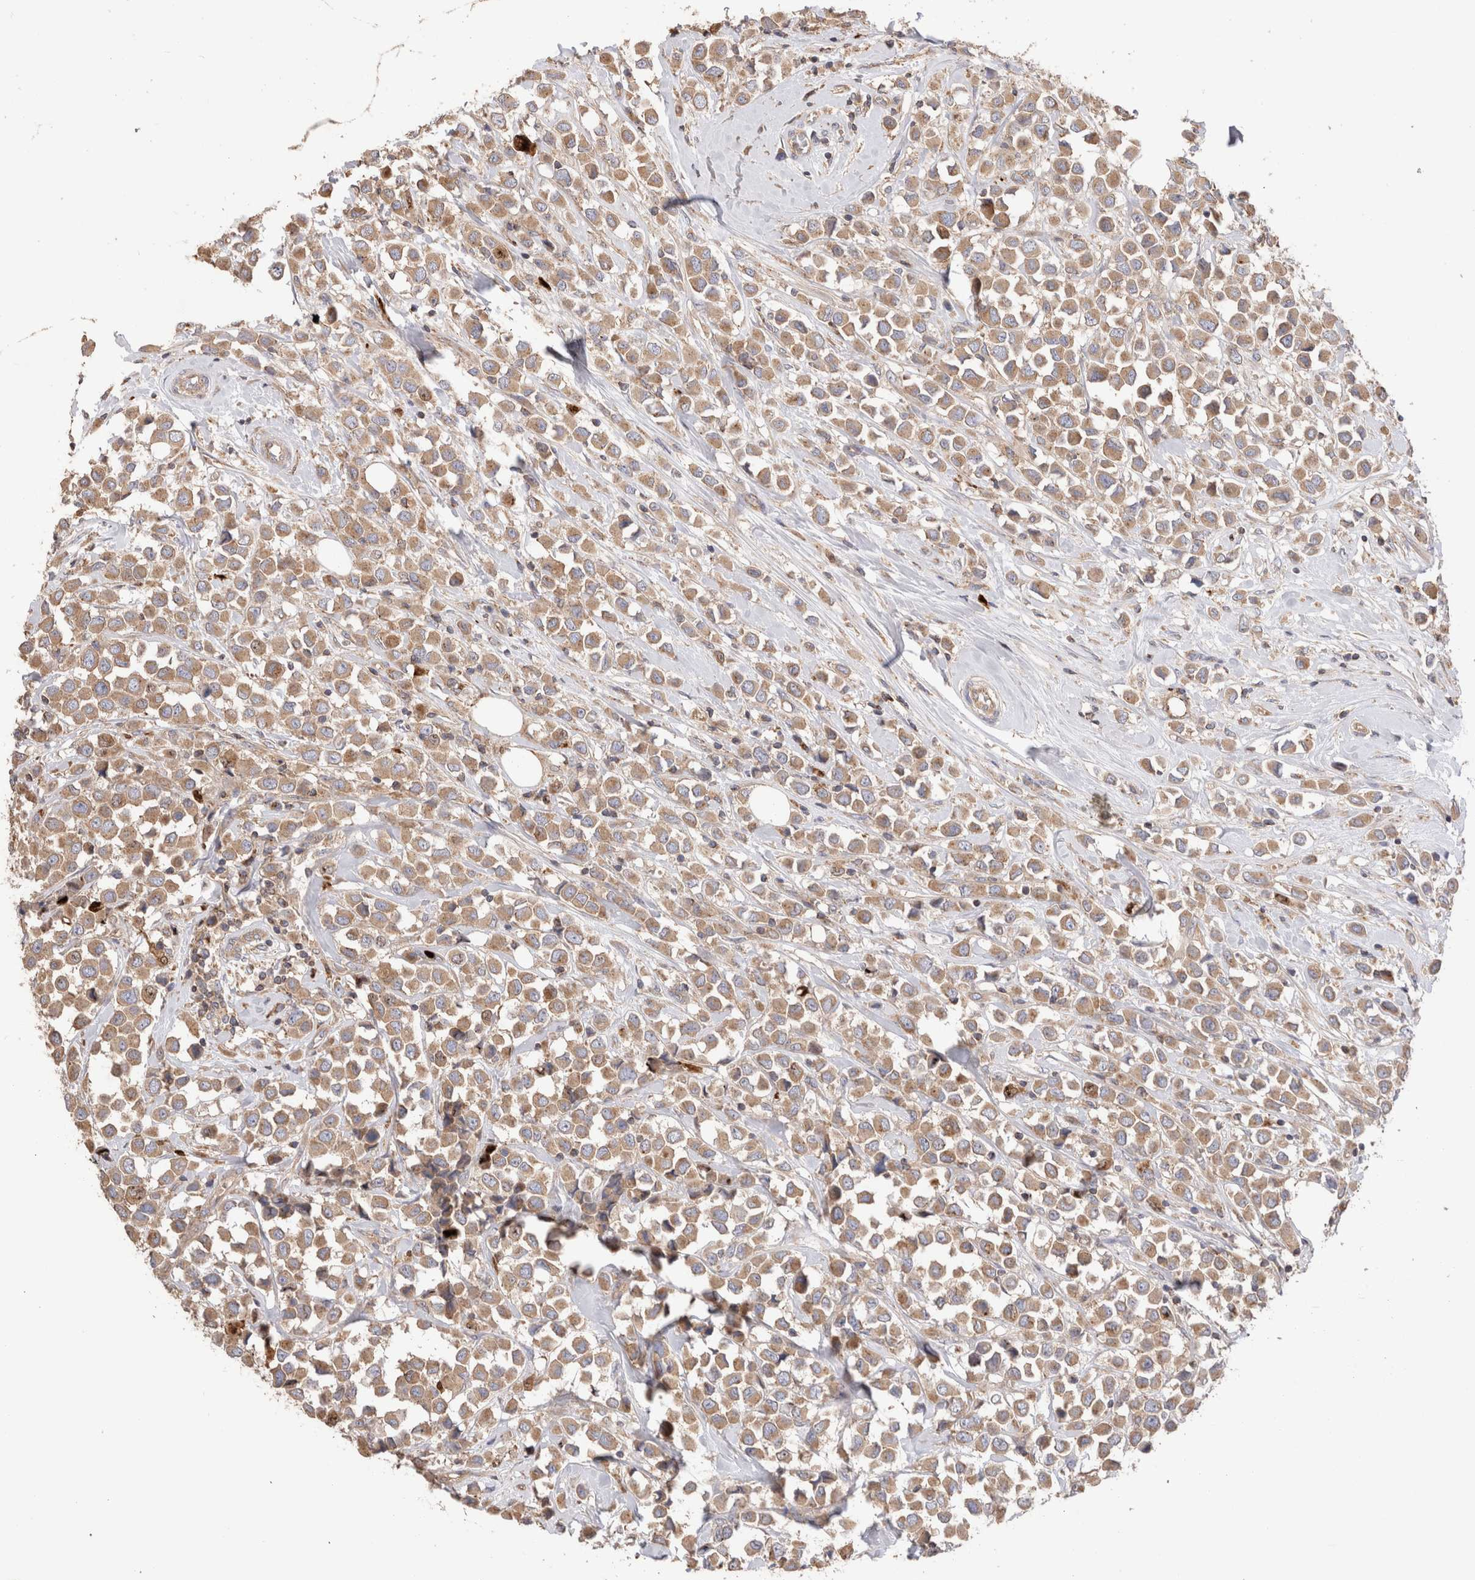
{"staining": {"intensity": "moderate", "quantity": ">75%", "location": "cytoplasmic/membranous"}, "tissue": "breast cancer", "cell_type": "Tumor cells", "image_type": "cancer", "snomed": [{"axis": "morphology", "description": "Duct carcinoma"}, {"axis": "topography", "description": "Breast"}], "caption": "Intraductal carcinoma (breast) stained for a protein displays moderate cytoplasmic/membranous positivity in tumor cells.", "gene": "NXT2", "patient": {"sex": "female", "age": 61}}